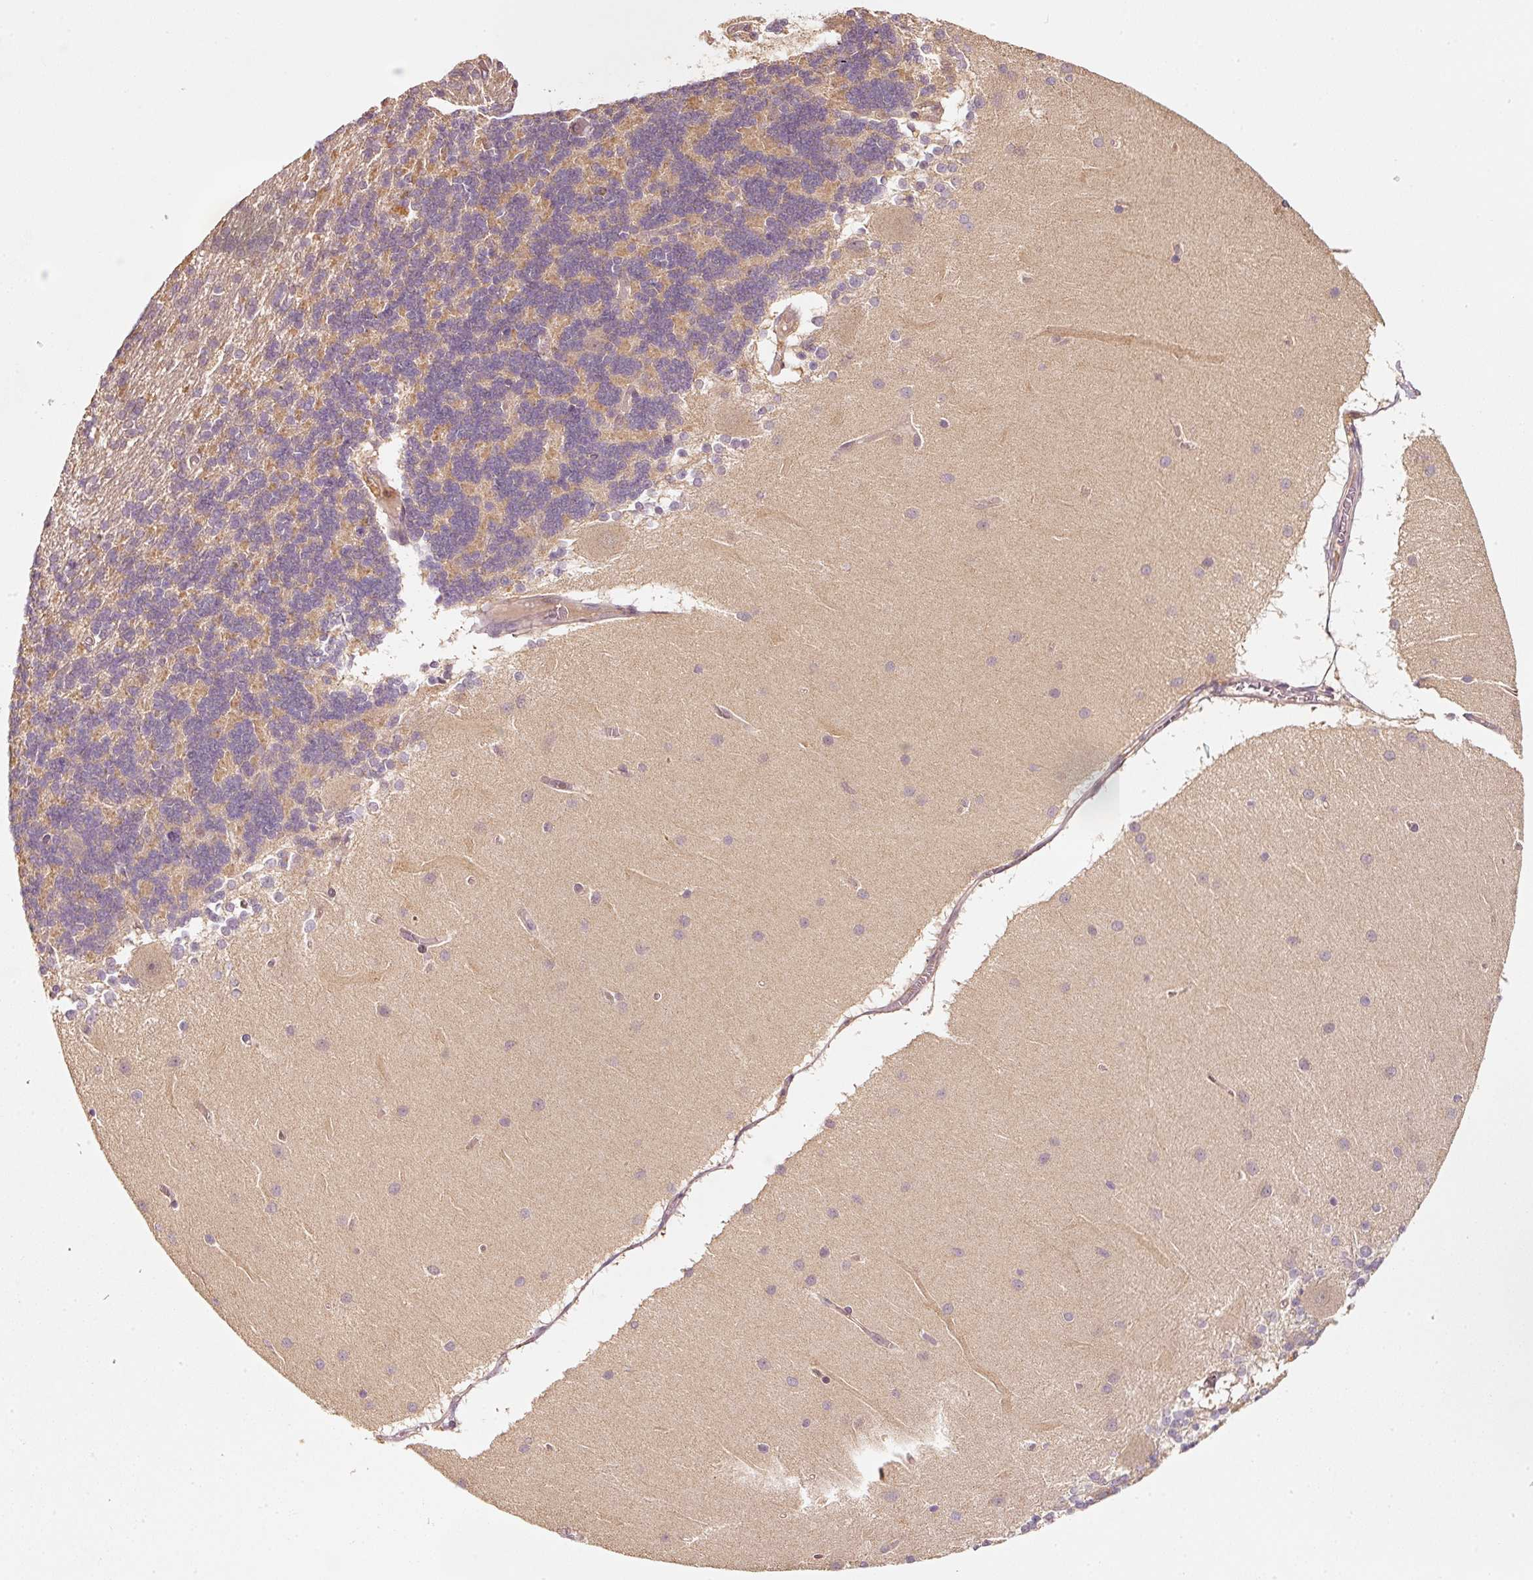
{"staining": {"intensity": "weak", "quantity": "25%-75%", "location": "cytoplasmic/membranous"}, "tissue": "cerebellum", "cell_type": "Cells in granular layer", "image_type": "normal", "snomed": [{"axis": "morphology", "description": "Normal tissue, NOS"}, {"axis": "topography", "description": "Cerebellum"}], "caption": "Protein positivity by immunohistochemistry (IHC) shows weak cytoplasmic/membranous expression in approximately 25%-75% of cells in granular layer in normal cerebellum. (Stains: DAB (3,3'-diaminobenzidine) in brown, nuclei in blue, Microscopy: brightfield microscopy at high magnification).", "gene": "RRAS2", "patient": {"sex": "female", "age": 54}}